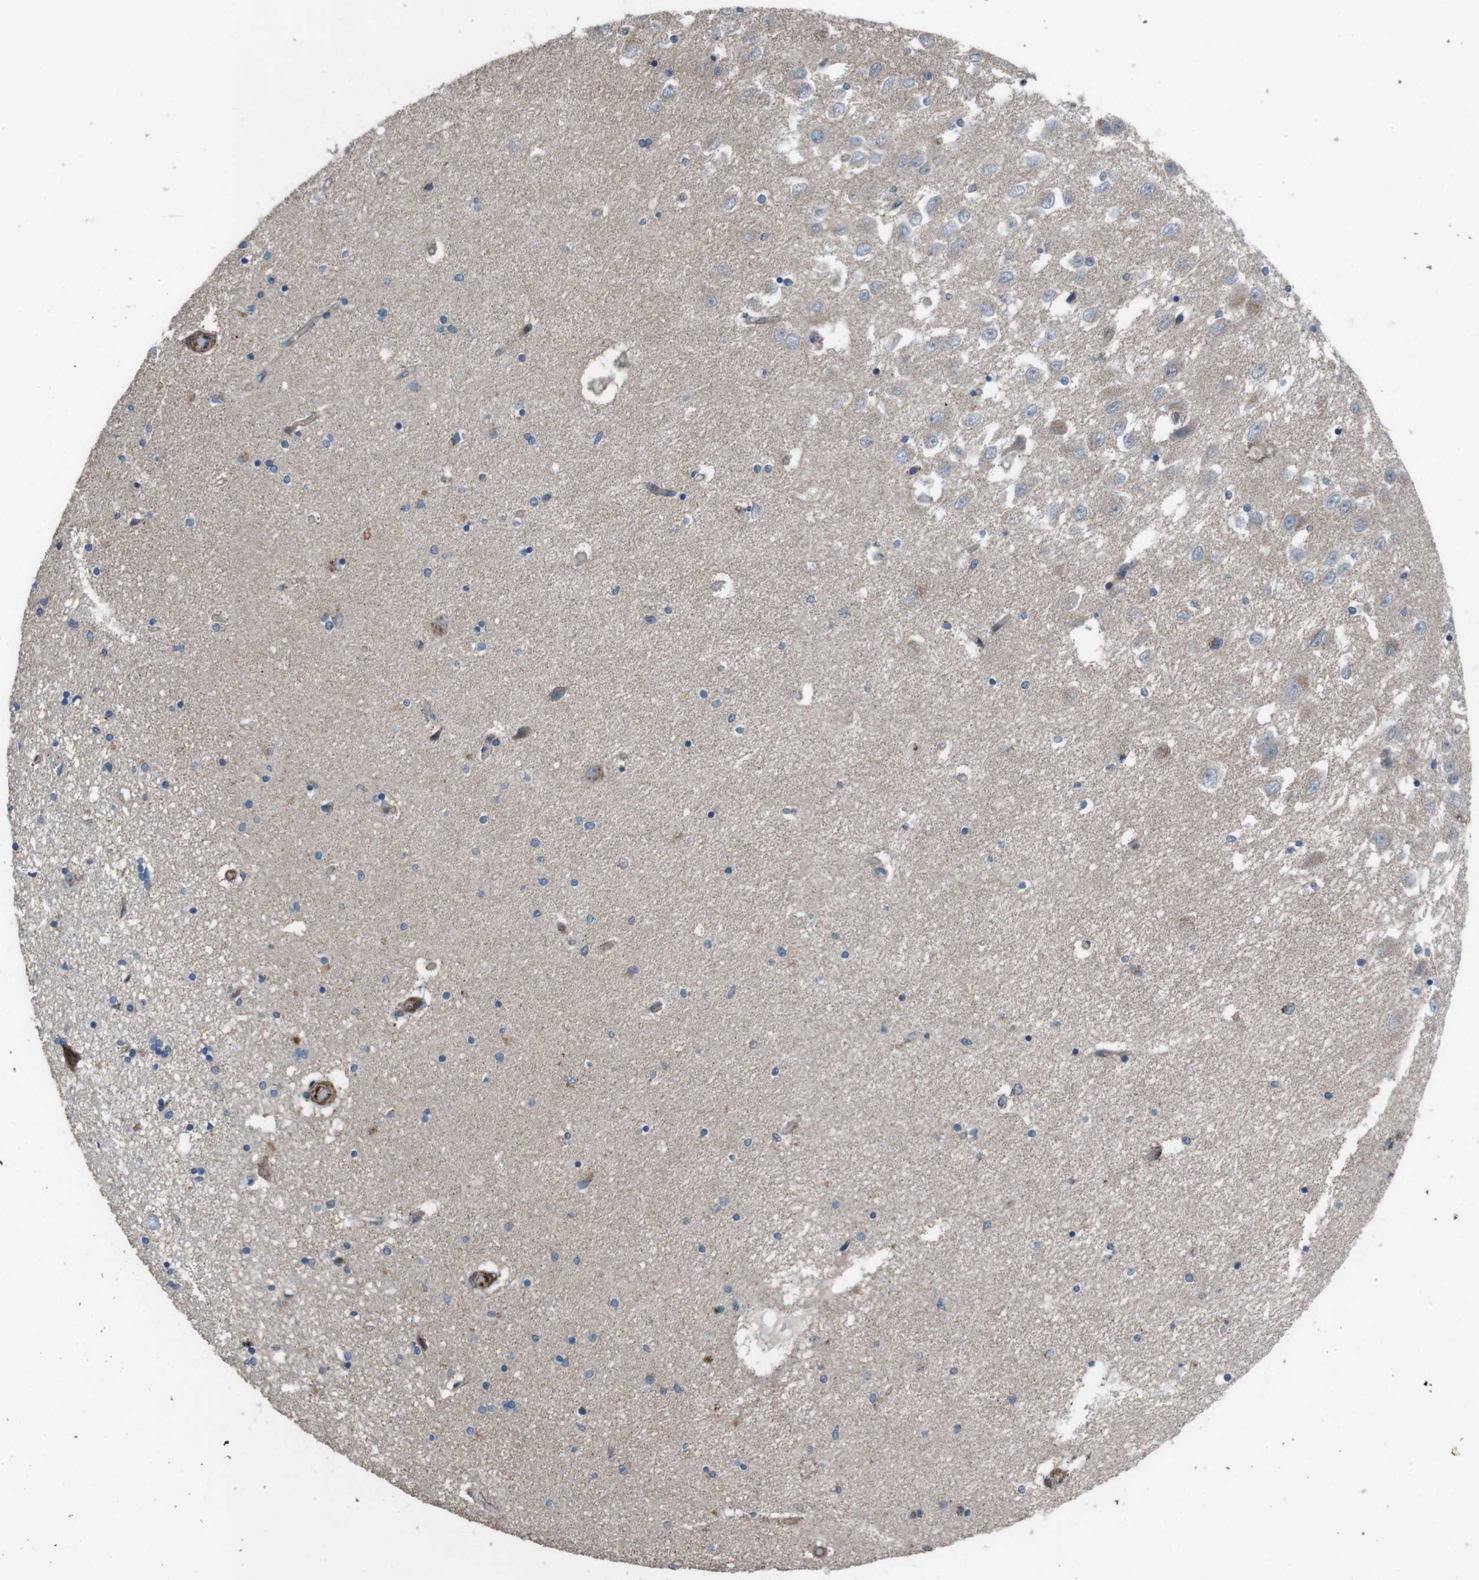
{"staining": {"intensity": "weak", "quantity": "<25%", "location": "cytoplasmic/membranous"}, "tissue": "hippocampus", "cell_type": "Glial cells", "image_type": "normal", "snomed": [{"axis": "morphology", "description": "Normal tissue, NOS"}, {"axis": "topography", "description": "Hippocampus"}], "caption": "Immunohistochemistry photomicrograph of unremarkable hippocampus: hippocampus stained with DAB (3,3'-diaminobenzidine) demonstrates no significant protein positivity in glial cells.", "gene": "FAM174B", "patient": {"sex": "female", "age": 54}}